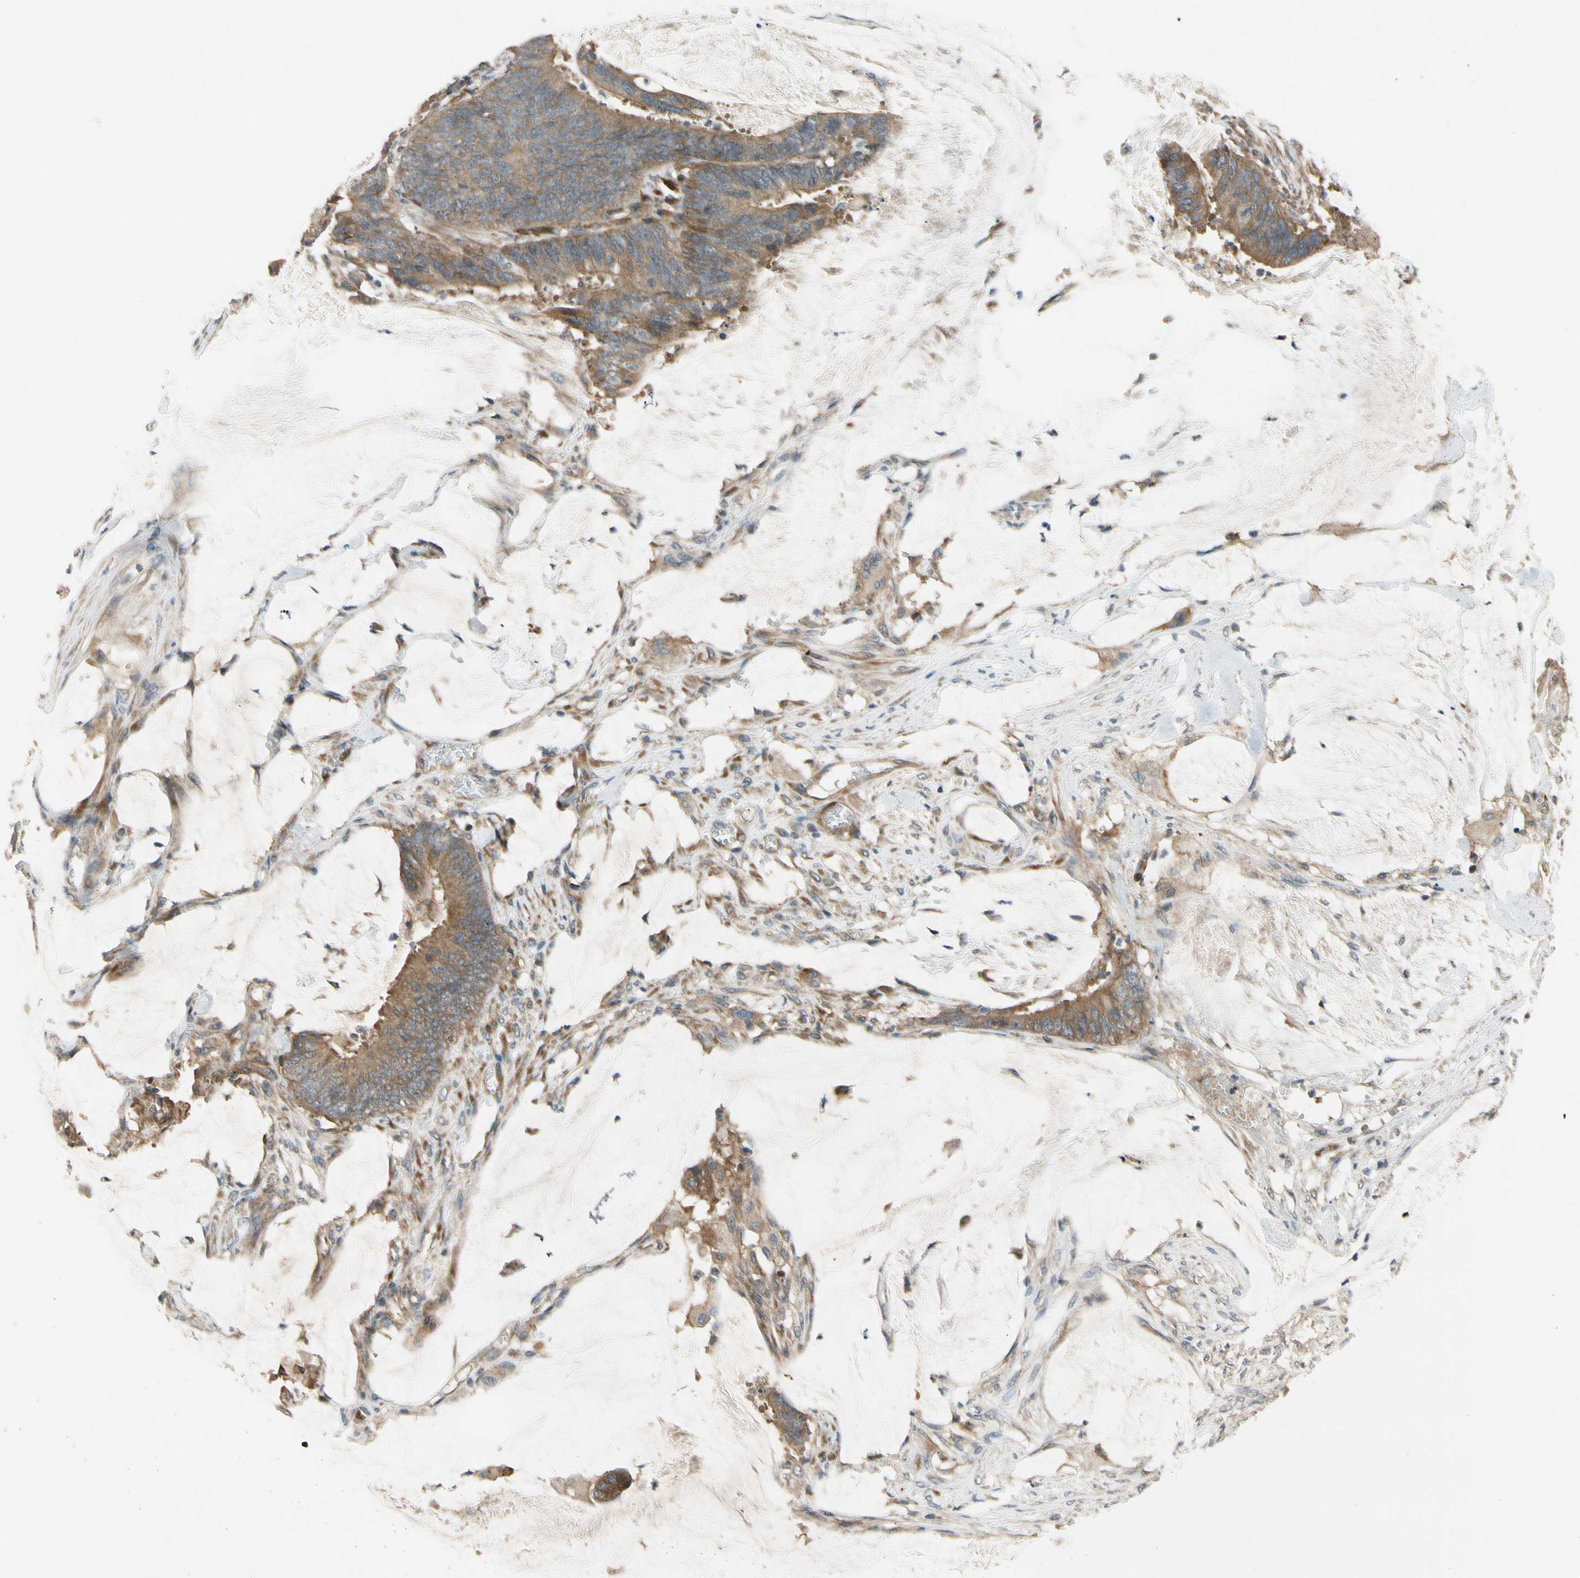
{"staining": {"intensity": "moderate", "quantity": ">75%", "location": "cytoplasmic/membranous"}, "tissue": "colorectal cancer", "cell_type": "Tumor cells", "image_type": "cancer", "snomed": [{"axis": "morphology", "description": "Adenocarcinoma, NOS"}, {"axis": "topography", "description": "Rectum"}], "caption": "Human colorectal cancer stained with a protein marker reveals moderate staining in tumor cells.", "gene": "MST1R", "patient": {"sex": "female", "age": 66}}